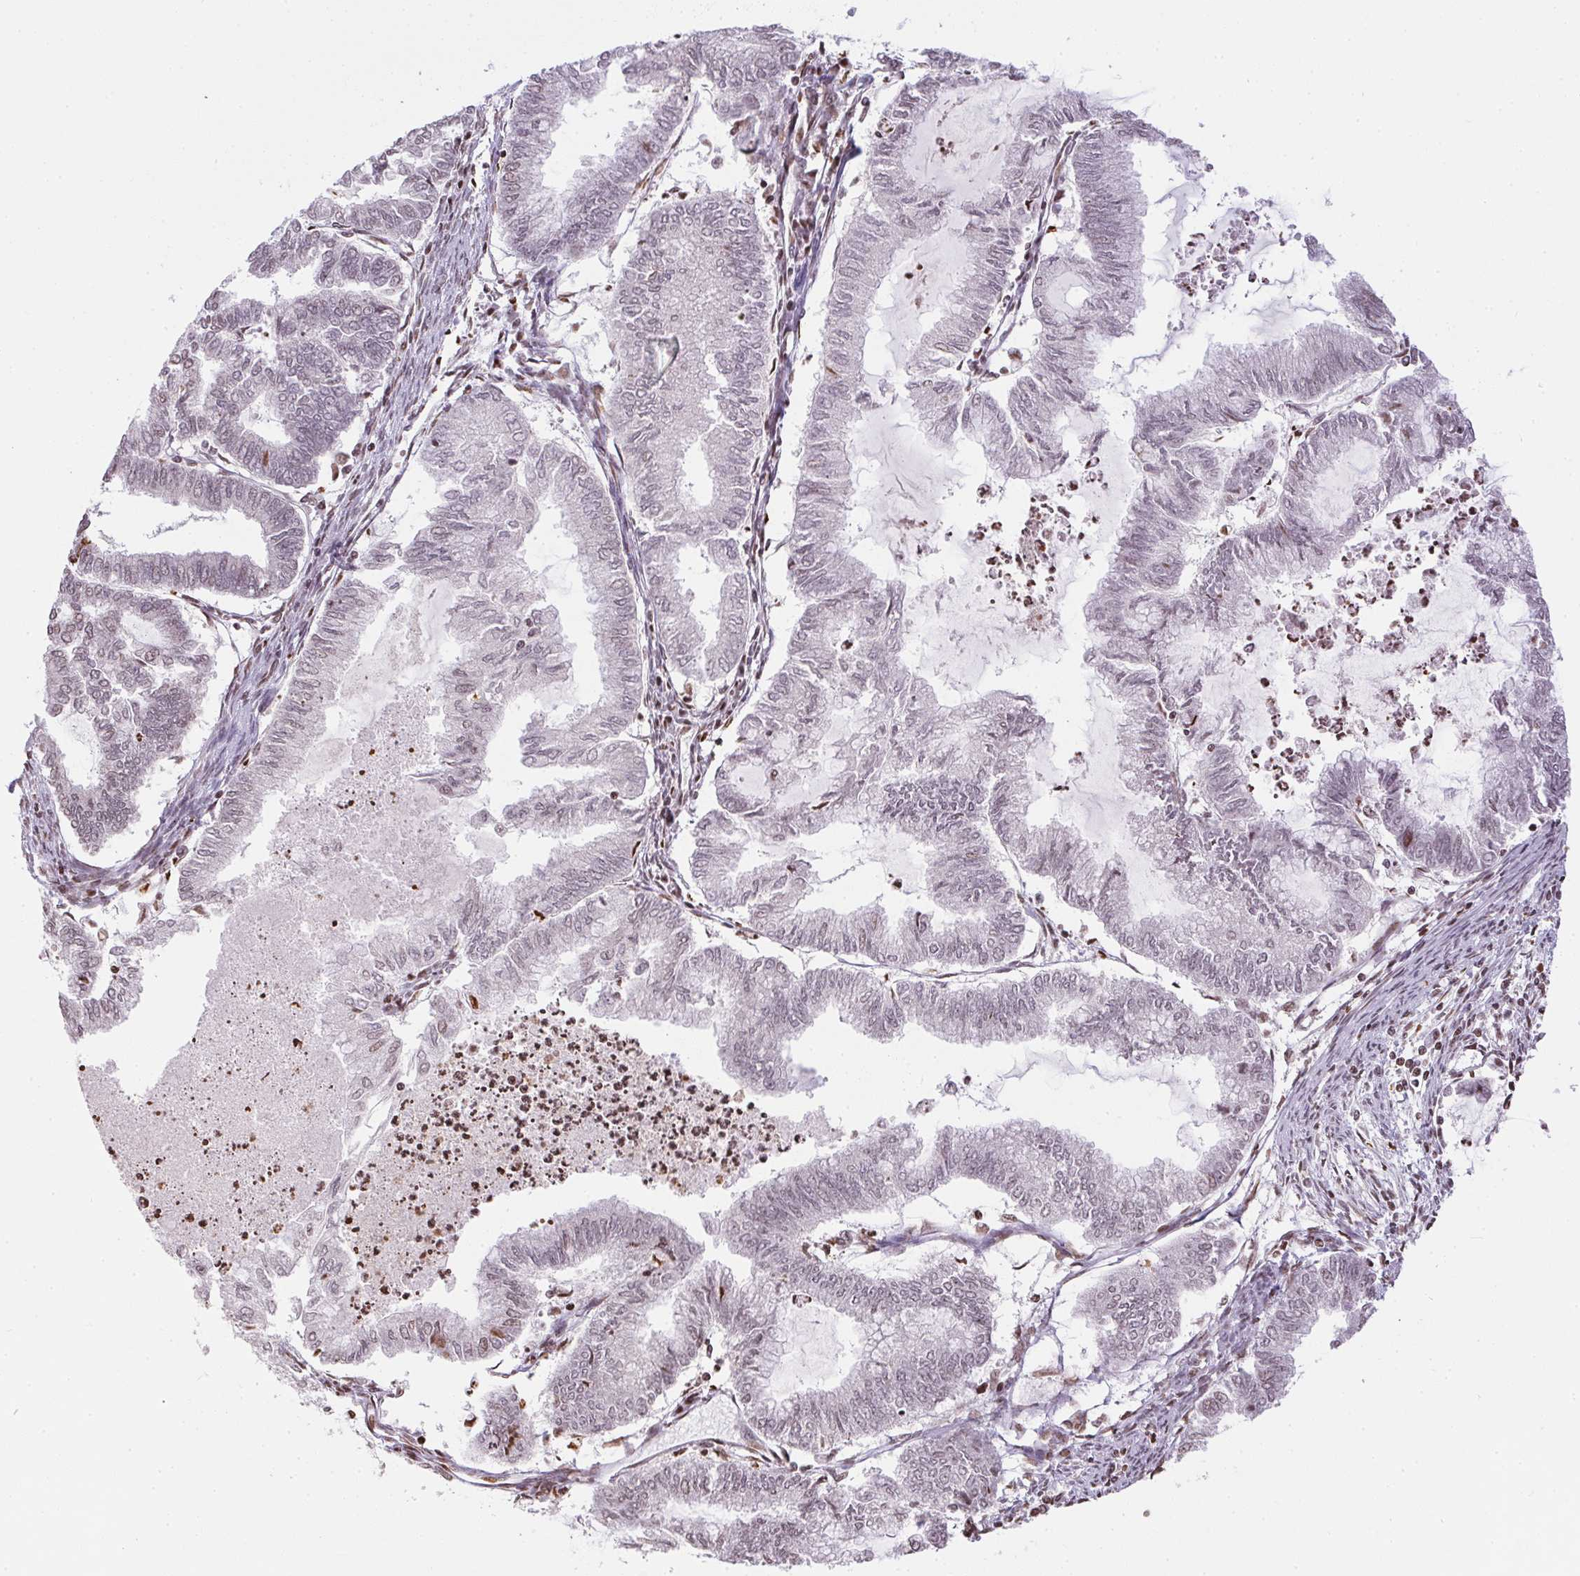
{"staining": {"intensity": "weak", "quantity": "25%-75%", "location": "nuclear"}, "tissue": "endometrial cancer", "cell_type": "Tumor cells", "image_type": "cancer", "snomed": [{"axis": "morphology", "description": "Adenocarcinoma, NOS"}, {"axis": "topography", "description": "Endometrium"}], "caption": "Weak nuclear staining for a protein is seen in about 25%-75% of tumor cells of adenocarcinoma (endometrial) using immunohistochemistry (IHC).", "gene": "RNF181", "patient": {"sex": "female", "age": 79}}